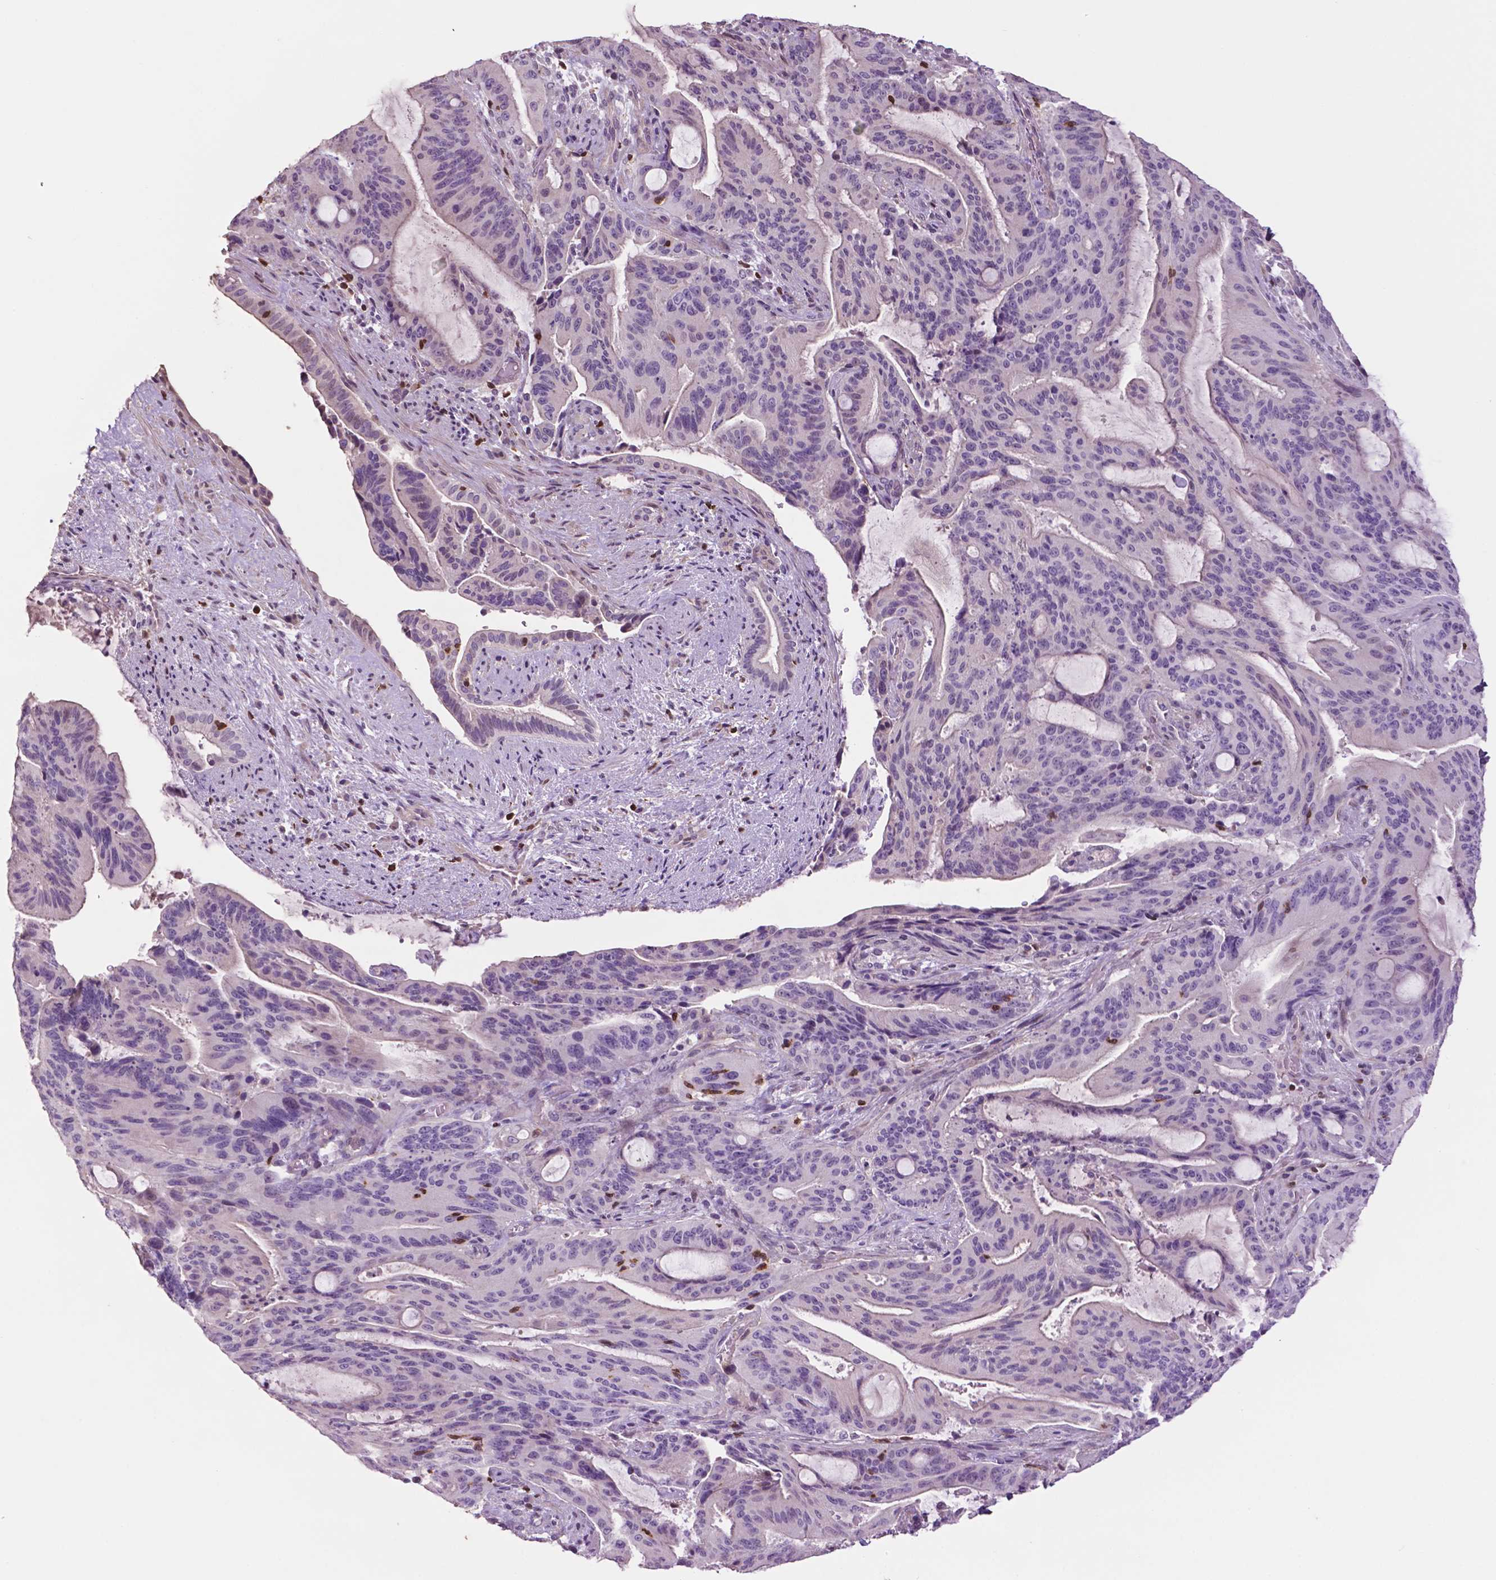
{"staining": {"intensity": "negative", "quantity": "none", "location": "none"}, "tissue": "liver cancer", "cell_type": "Tumor cells", "image_type": "cancer", "snomed": [{"axis": "morphology", "description": "Cholangiocarcinoma"}, {"axis": "topography", "description": "Liver"}], "caption": "A high-resolution micrograph shows immunohistochemistry (IHC) staining of liver cholangiocarcinoma, which shows no significant positivity in tumor cells.", "gene": "TBC1D10C", "patient": {"sex": "female", "age": 73}}